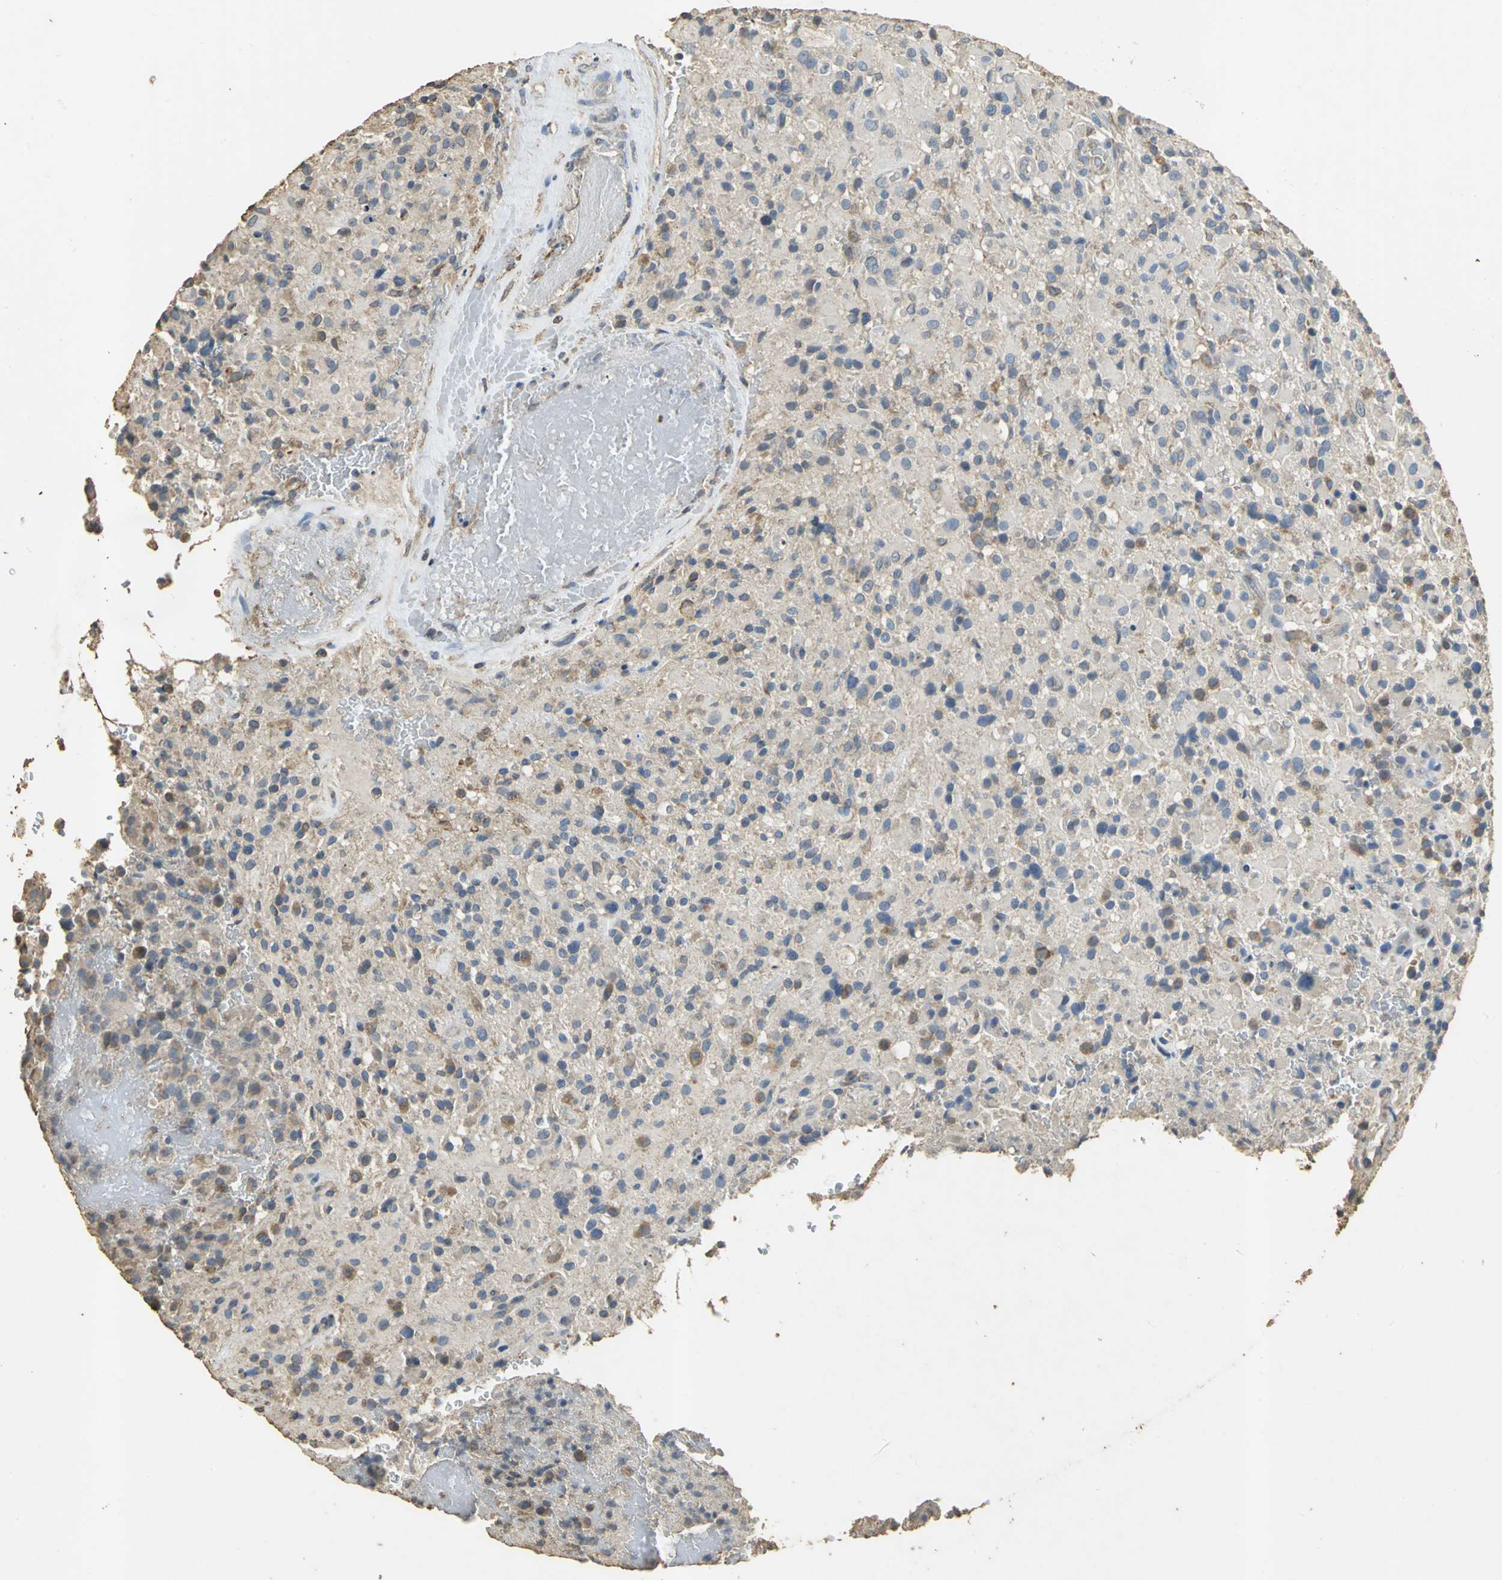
{"staining": {"intensity": "moderate", "quantity": "25%-75%", "location": "cytoplasmic/membranous"}, "tissue": "glioma", "cell_type": "Tumor cells", "image_type": "cancer", "snomed": [{"axis": "morphology", "description": "Glioma, malignant, High grade"}, {"axis": "topography", "description": "Brain"}], "caption": "High-grade glioma (malignant) was stained to show a protein in brown. There is medium levels of moderate cytoplasmic/membranous expression in approximately 25%-75% of tumor cells.", "gene": "ACSL4", "patient": {"sex": "male", "age": 71}}